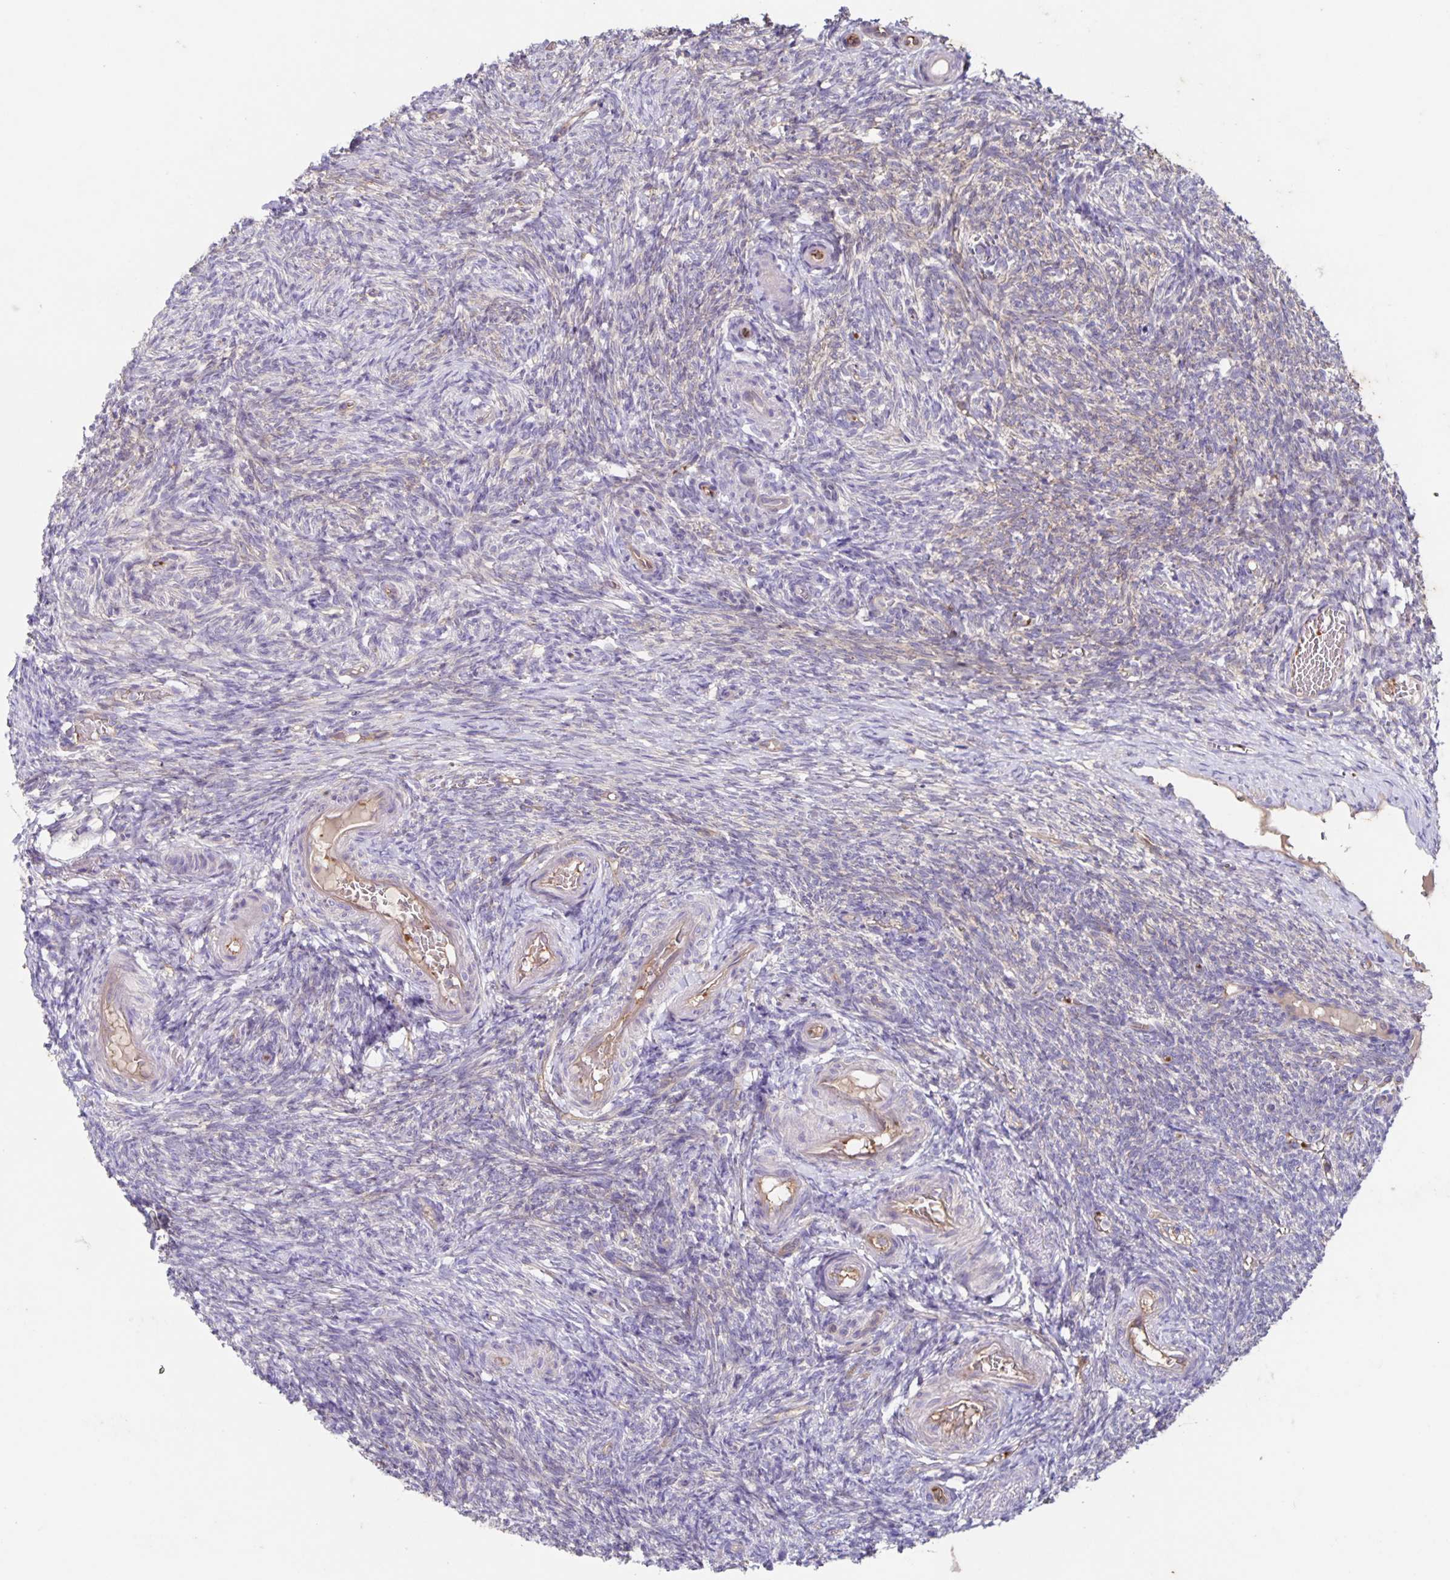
{"staining": {"intensity": "moderate", "quantity": ">75%", "location": "cytoplasmic/membranous"}, "tissue": "ovary", "cell_type": "Follicle cells", "image_type": "normal", "snomed": [{"axis": "morphology", "description": "Normal tissue, NOS"}, {"axis": "topography", "description": "Ovary"}], "caption": "Immunohistochemical staining of normal human ovary demonstrates moderate cytoplasmic/membranous protein staining in approximately >75% of follicle cells.", "gene": "ITGA2", "patient": {"sex": "female", "age": 39}}